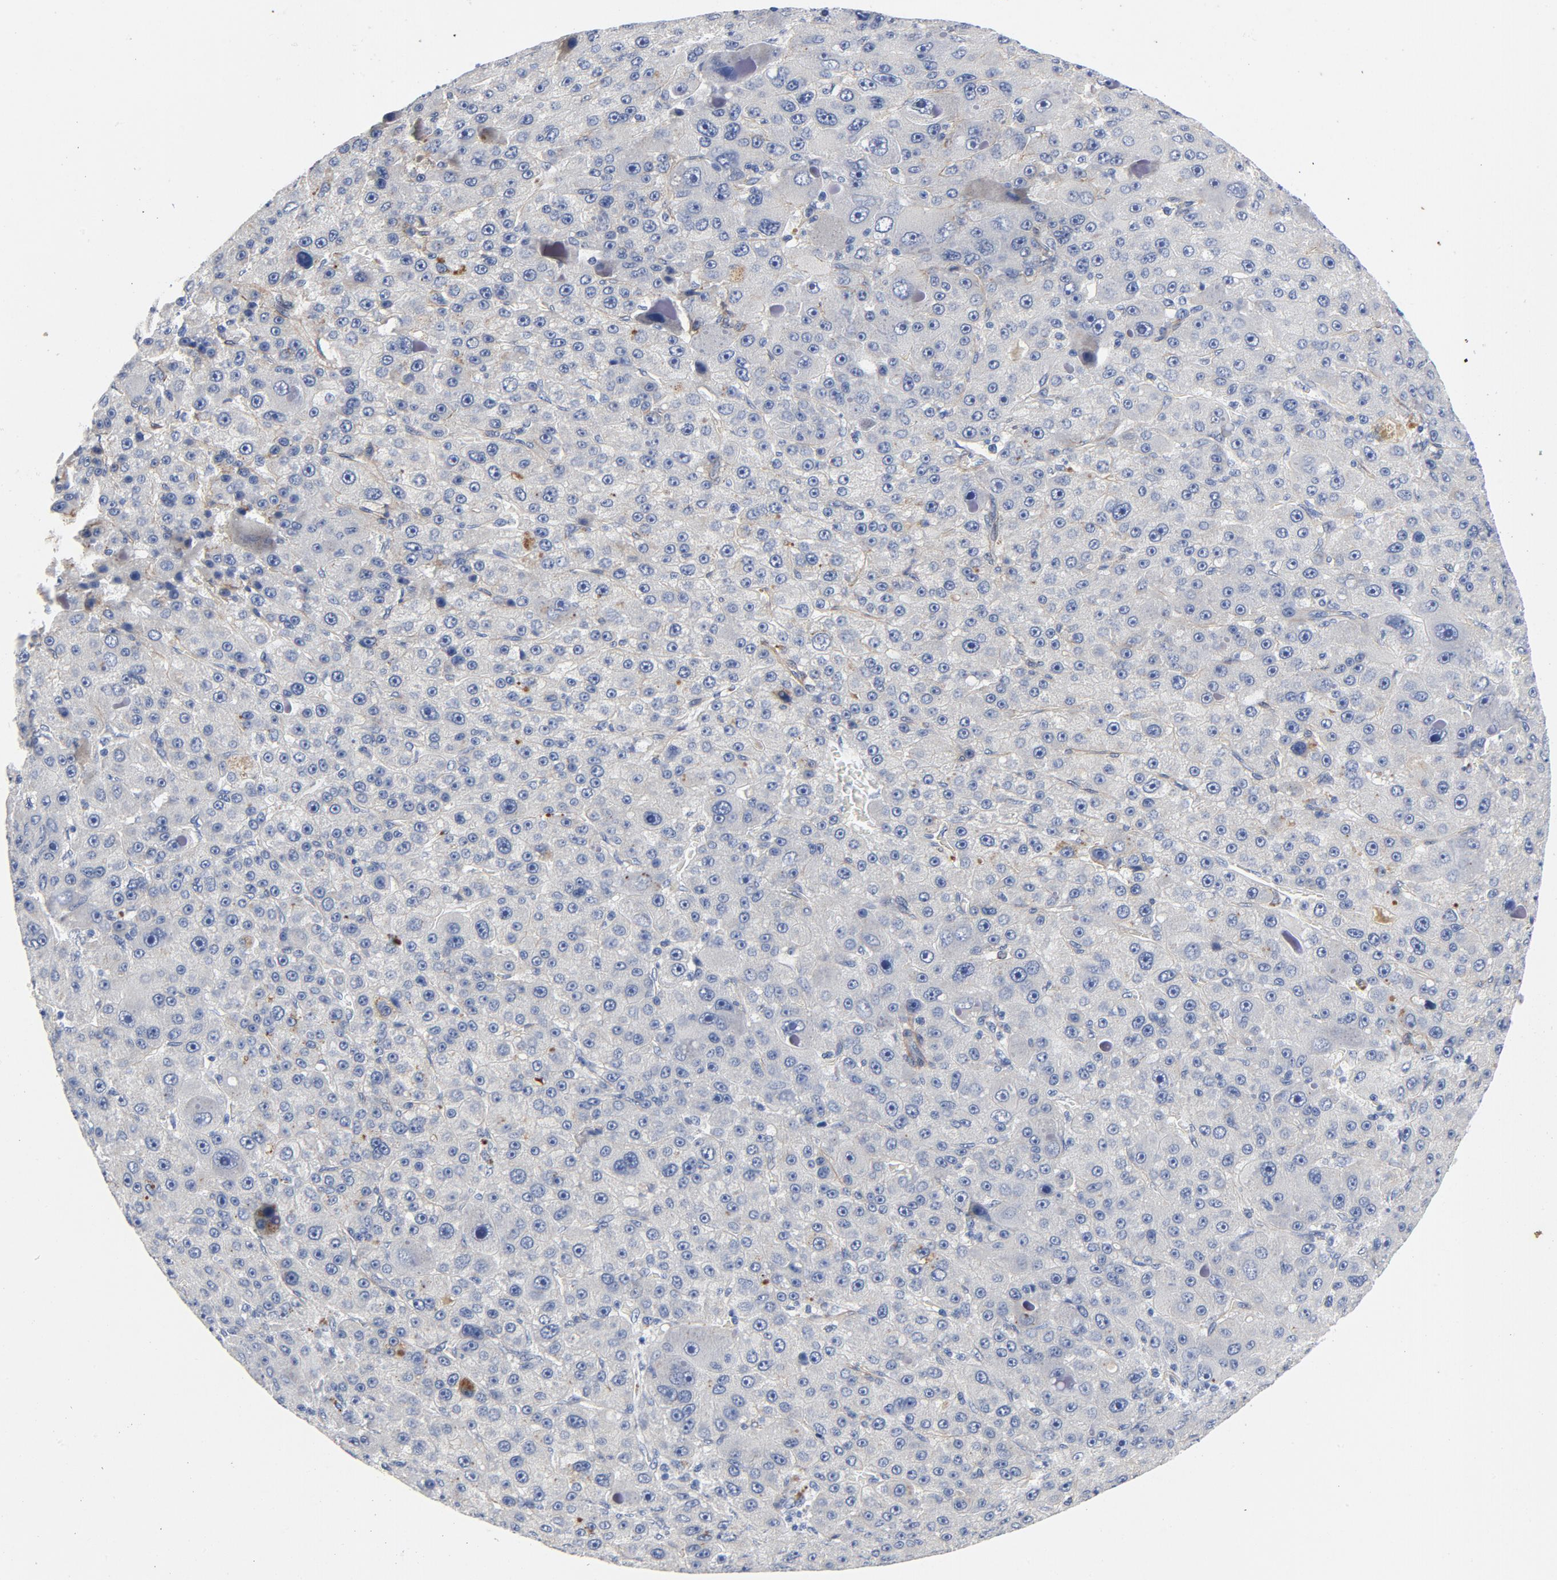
{"staining": {"intensity": "negative", "quantity": "none", "location": "none"}, "tissue": "liver cancer", "cell_type": "Tumor cells", "image_type": "cancer", "snomed": [{"axis": "morphology", "description": "Carcinoma, Hepatocellular, NOS"}, {"axis": "topography", "description": "Liver"}], "caption": "Immunohistochemistry (IHC) of liver cancer (hepatocellular carcinoma) shows no staining in tumor cells.", "gene": "LAMC1", "patient": {"sex": "male", "age": 76}}